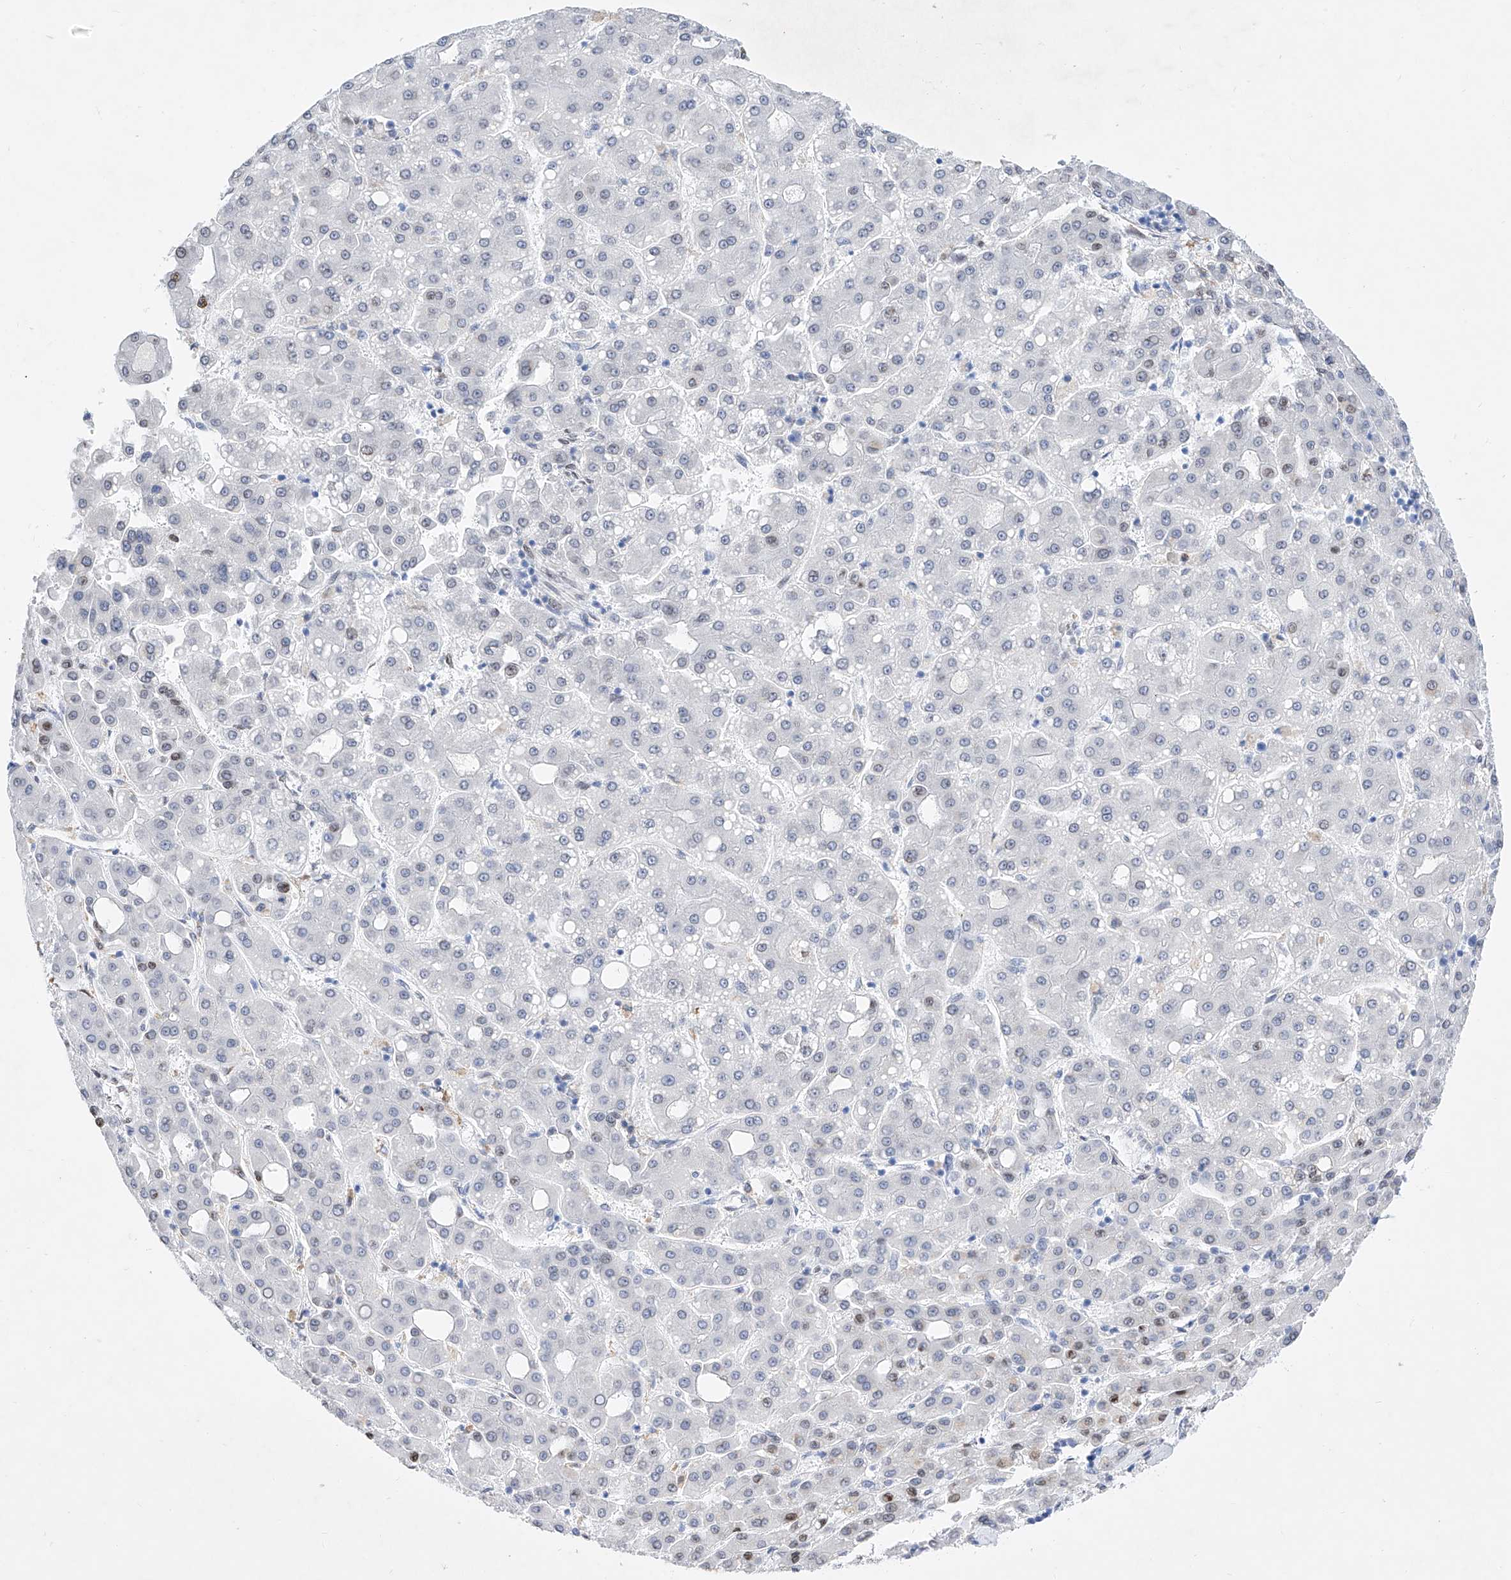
{"staining": {"intensity": "negative", "quantity": "none", "location": "none"}, "tissue": "liver cancer", "cell_type": "Tumor cells", "image_type": "cancer", "snomed": [{"axis": "morphology", "description": "Carcinoma, Hepatocellular, NOS"}, {"axis": "topography", "description": "Liver"}], "caption": "The histopathology image displays no significant positivity in tumor cells of liver hepatocellular carcinoma.", "gene": "LCLAT1", "patient": {"sex": "male", "age": 65}}